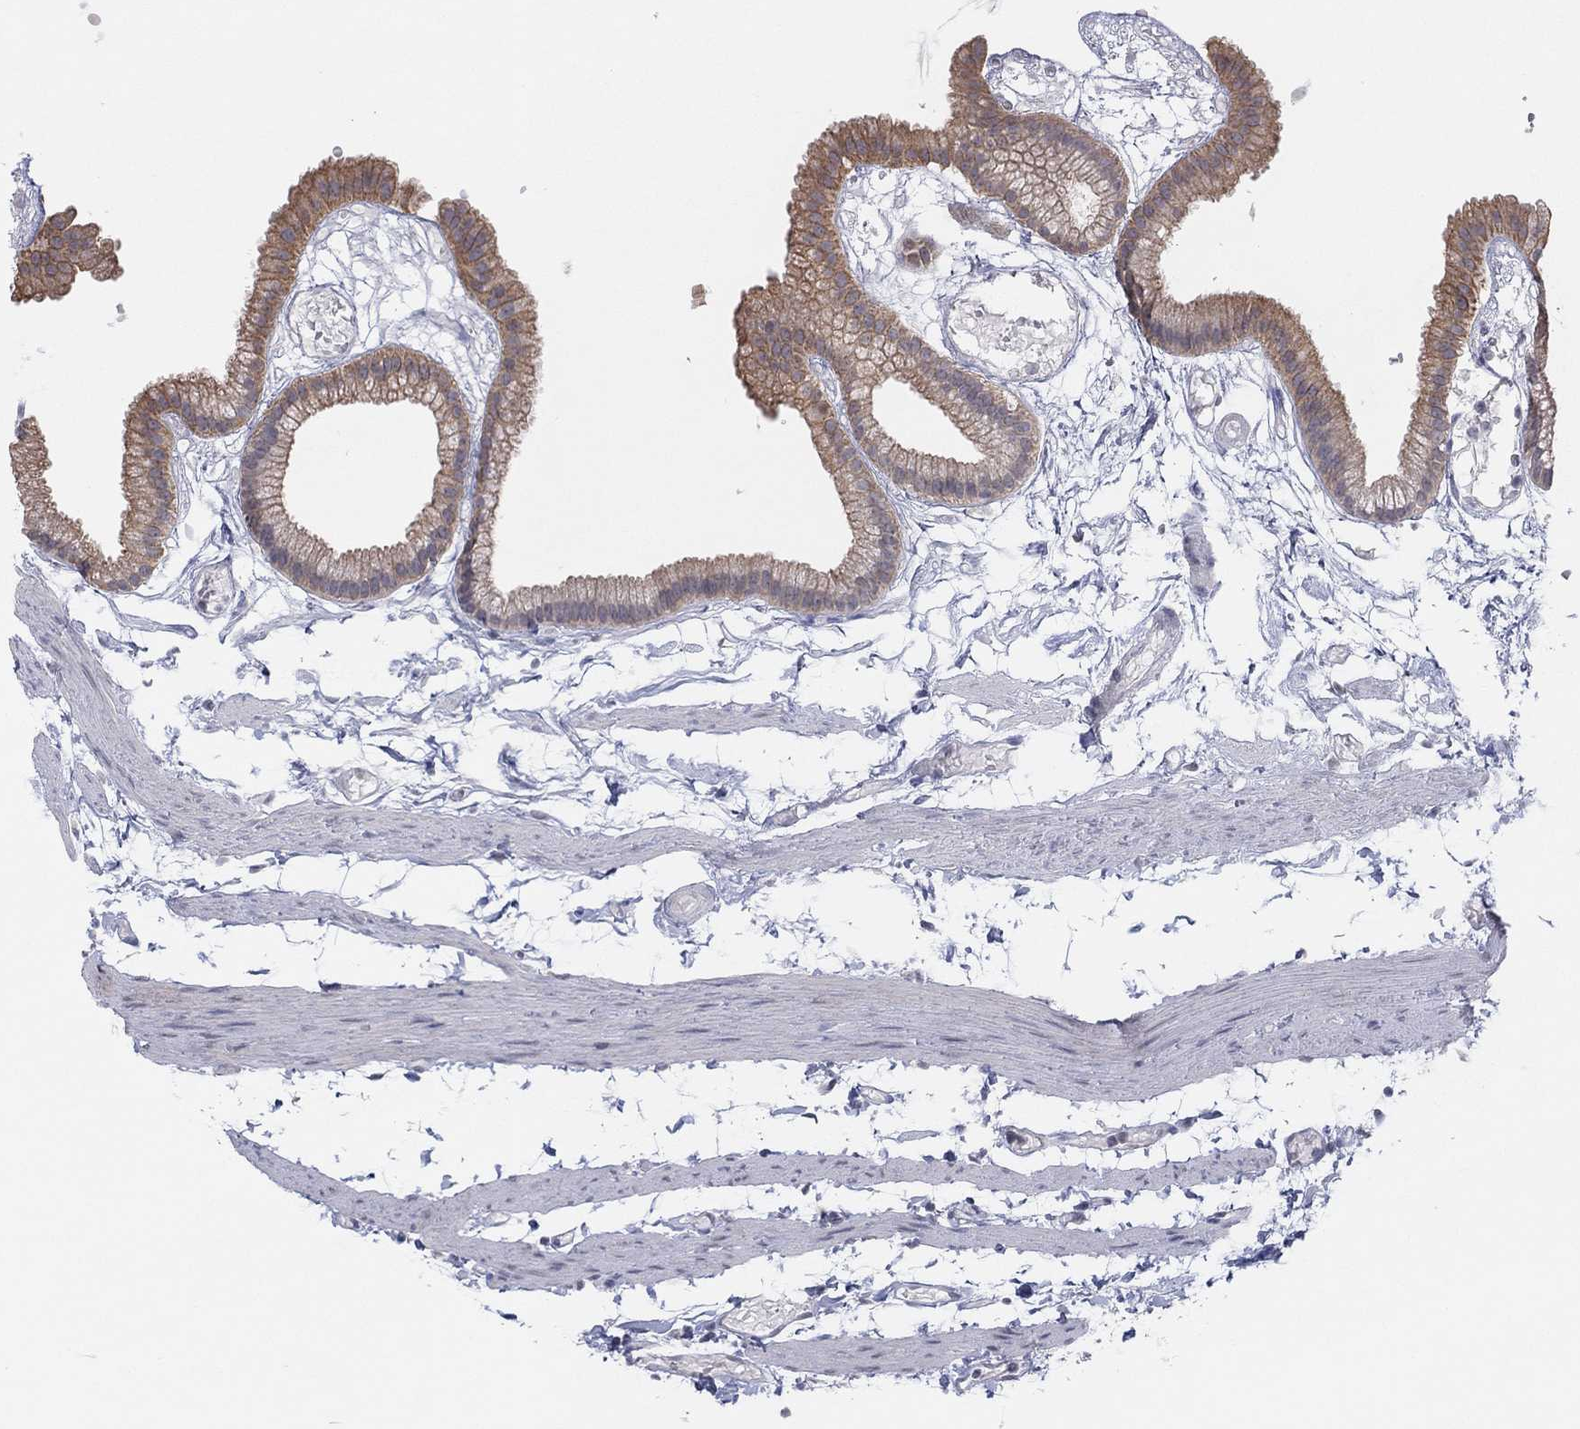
{"staining": {"intensity": "moderate", "quantity": "25%-75%", "location": "cytoplasmic/membranous"}, "tissue": "gallbladder", "cell_type": "Glandular cells", "image_type": "normal", "snomed": [{"axis": "morphology", "description": "Normal tissue, NOS"}, {"axis": "topography", "description": "Gallbladder"}], "caption": "A brown stain highlights moderate cytoplasmic/membranous expression of a protein in glandular cells of benign human gallbladder.", "gene": "SLC22A2", "patient": {"sex": "female", "age": 45}}